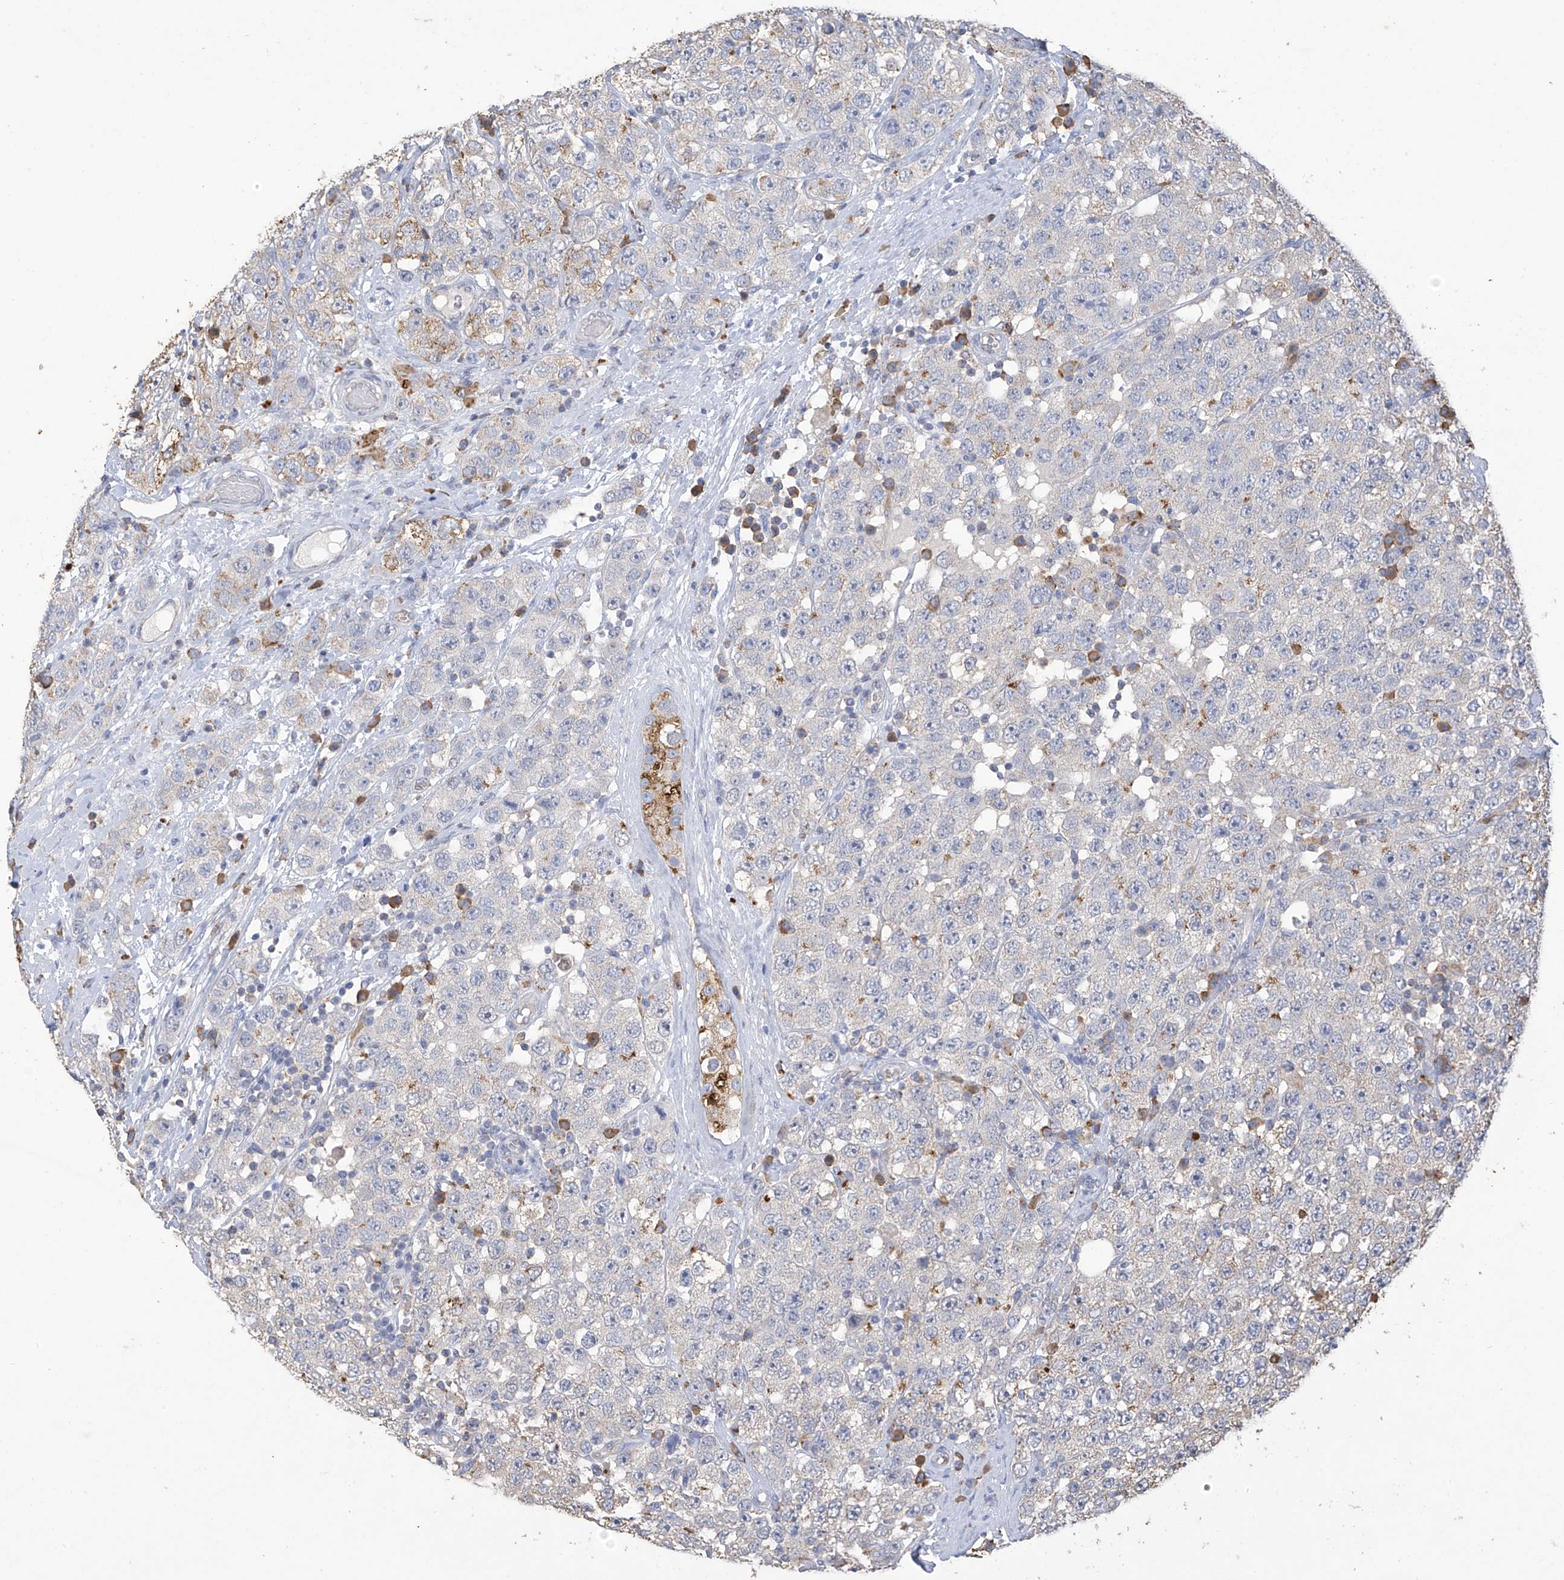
{"staining": {"intensity": "negative", "quantity": "none", "location": "none"}, "tissue": "testis cancer", "cell_type": "Tumor cells", "image_type": "cancer", "snomed": [{"axis": "morphology", "description": "Seminoma, NOS"}, {"axis": "topography", "description": "Testis"}], "caption": "This photomicrograph is of testis cancer stained with immunohistochemistry (IHC) to label a protein in brown with the nuclei are counter-stained blue. There is no expression in tumor cells.", "gene": "OGT", "patient": {"sex": "male", "age": 28}}